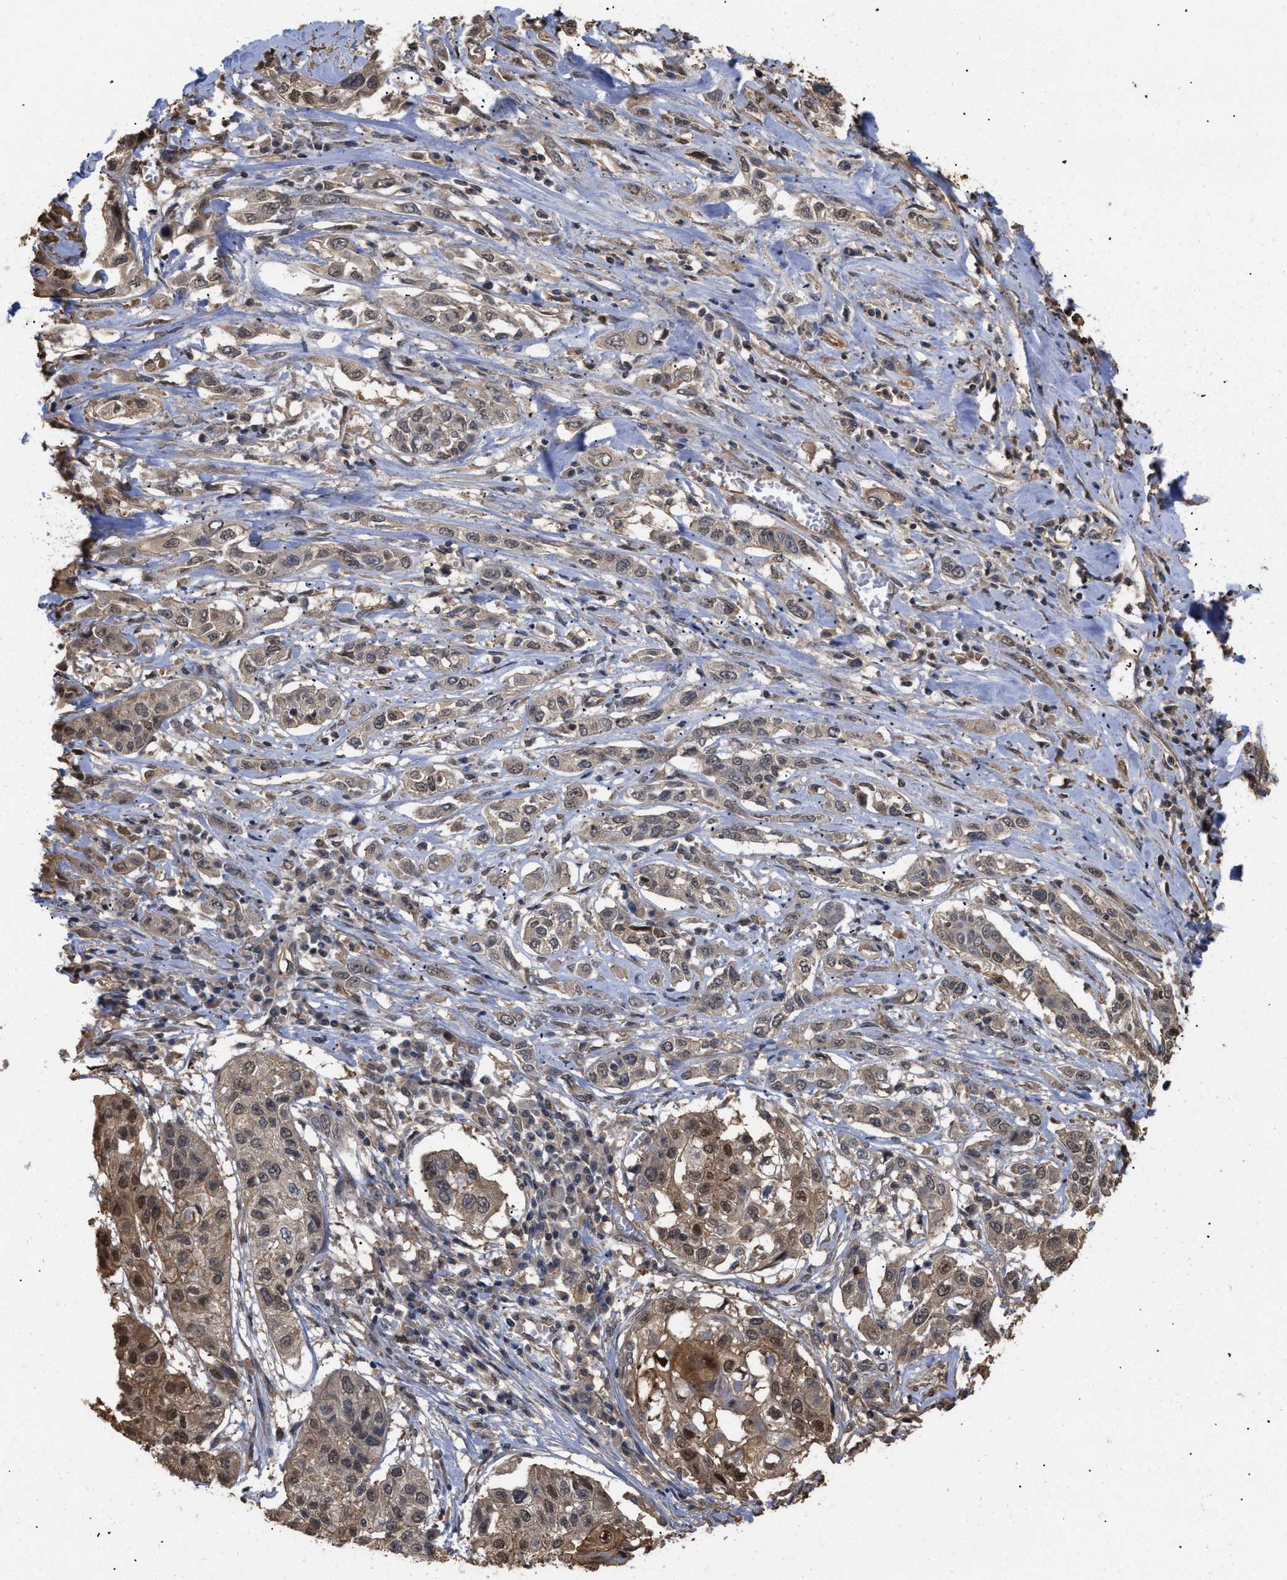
{"staining": {"intensity": "moderate", "quantity": ">75%", "location": "cytoplasmic/membranous,nuclear"}, "tissue": "lung cancer", "cell_type": "Tumor cells", "image_type": "cancer", "snomed": [{"axis": "morphology", "description": "Squamous cell carcinoma, NOS"}, {"axis": "topography", "description": "Lung"}], "caption": "Protein expression analysis of lung cancer (squamous cell carcinoma) reveals moderate cytoplasmic/membranous and nuclear positivity in about >75% of tumor cells.", "gene": "CALM1", "patient": {"sex": "male", "age": 71}}